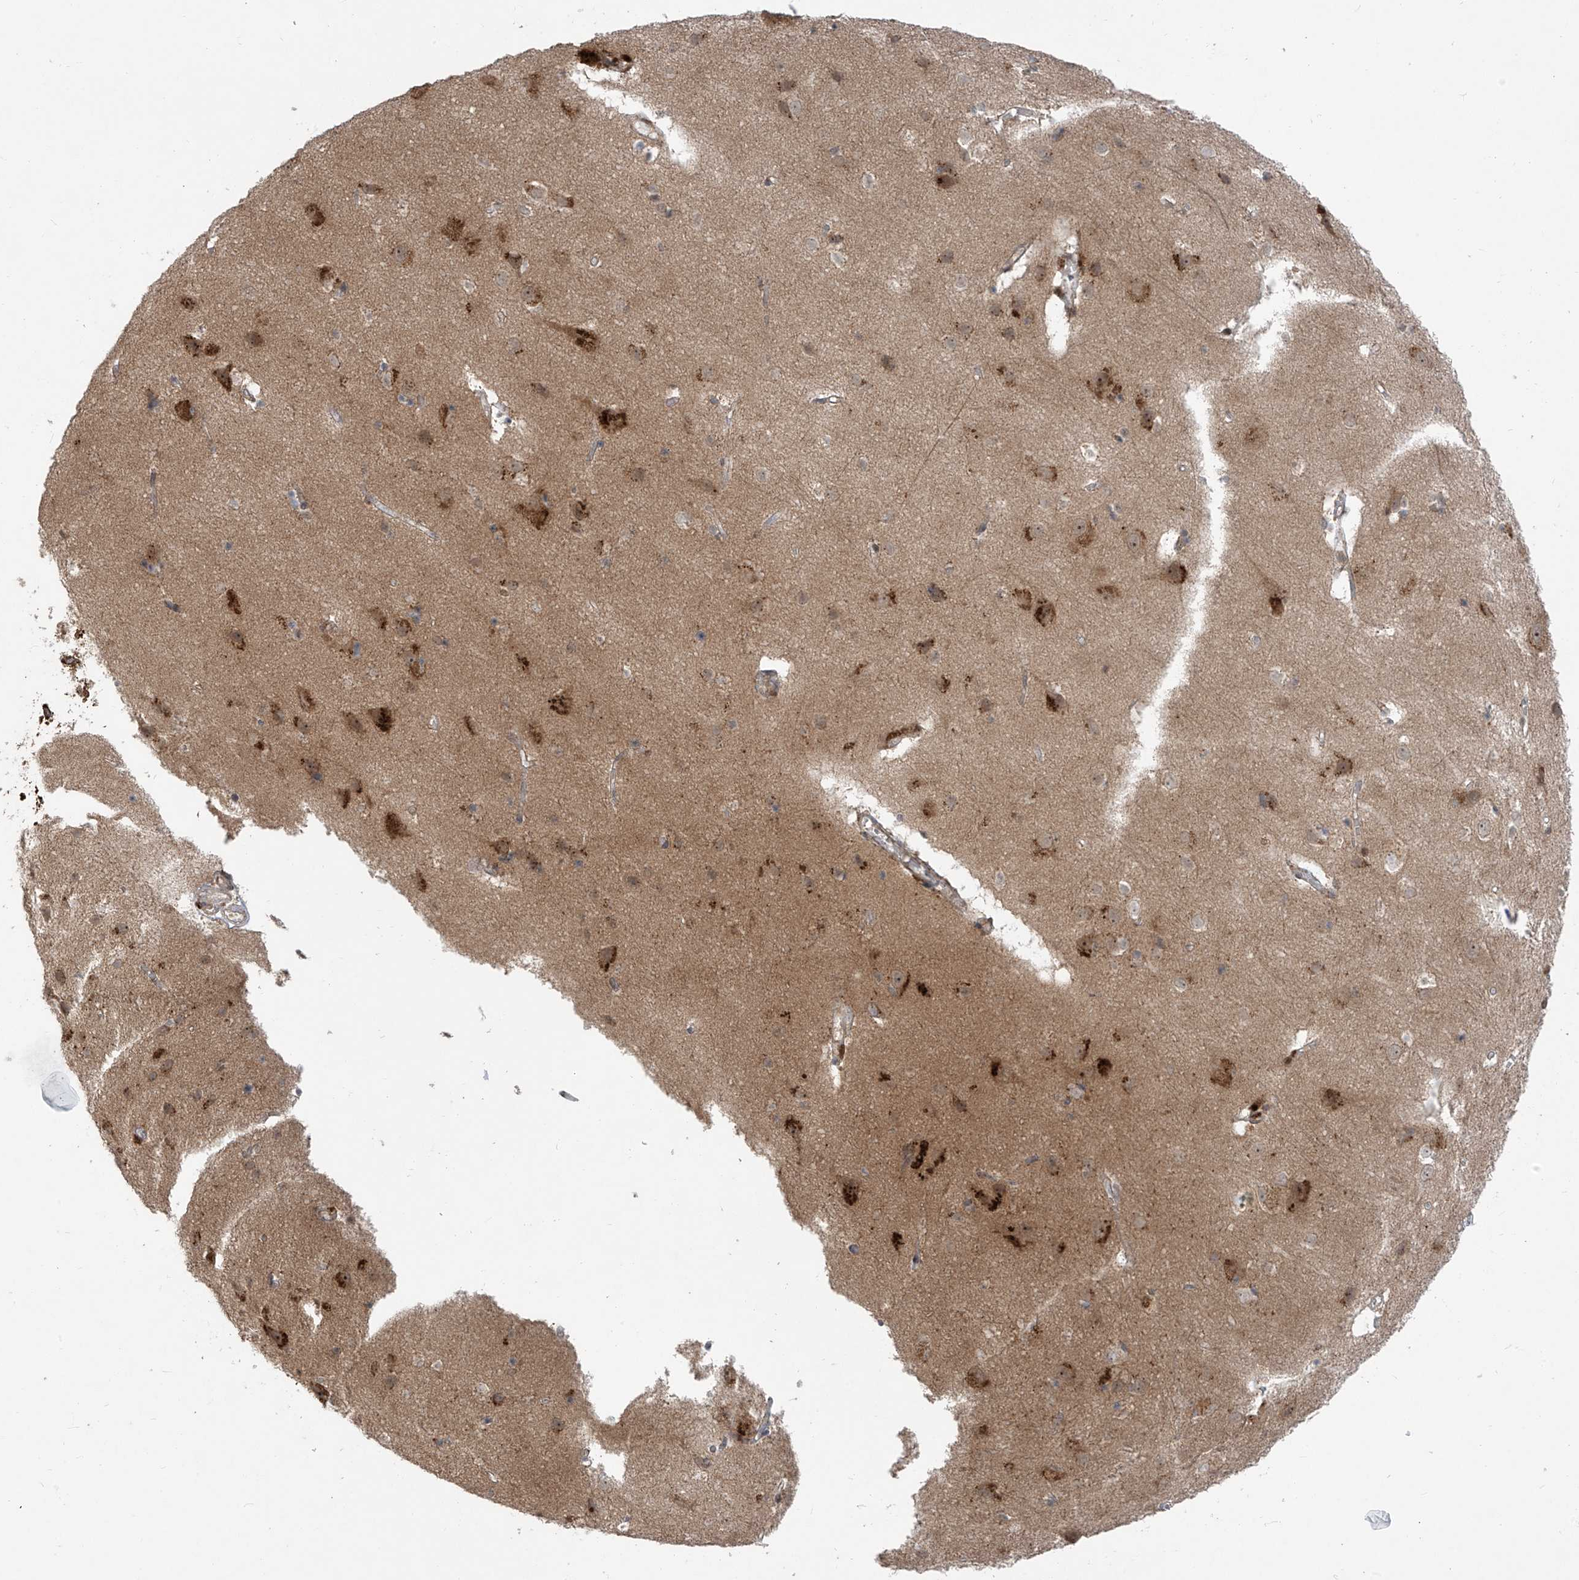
{"staining": {"intensity": "moderate", "quantity": ">75%", "location": "cytoplasmic/membranous"}, "tissue": "cerebral cortex", "cell_type": "Endothelial cells", "image_type": "normal", "snomed": [{"axis": "morphology", "description": "Normal tissue, NOS"}, {"axis": "topography", "description": "Cerebral cortex"}], "caption": "IHC (DAB (3,3'-diaminobenzidine)) staining of normal cerebral cortex reveals moderate cytoplasmic/membranous protein expression in approximately >75% of endothelial cells.", "gene": "KATNIP", "patient": {"sex": "male", "age": 54}}